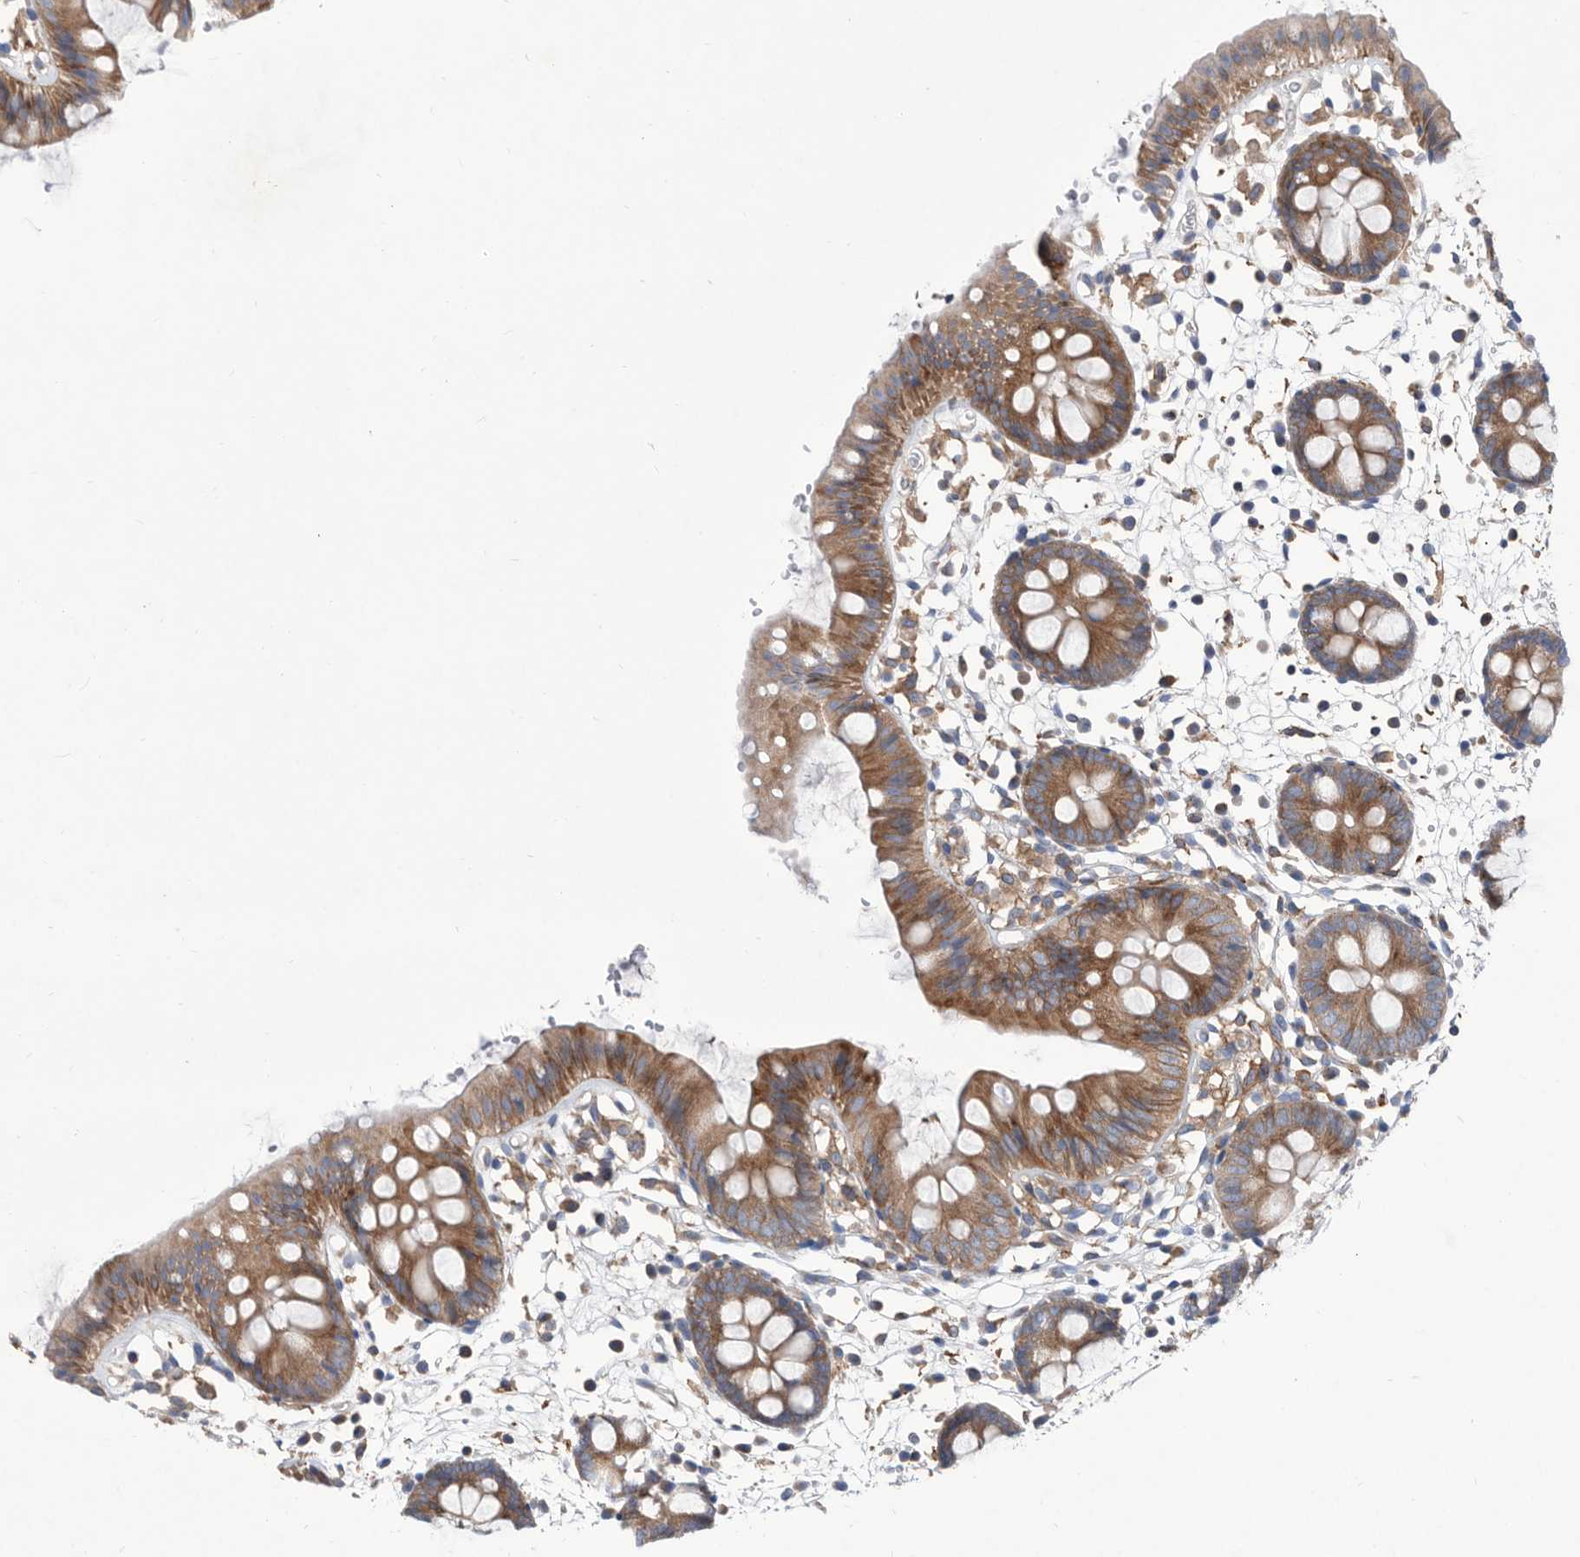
{"staining": {"intensity": "strong", "quantity": ">75%", "location": "cytoplasmic/membranous"}, "tissue": "colon", "cell_type": "Endothelial cells", "image_type": "normal", "snomed": [{"axis": "morphology", "description": "Normal tissue, NOS"}, {"axis": "topography", "description": "Colon"}], "caption": "Strong cytoplasmic/membranous expression is present in about >75% of endothelial cells in benign colon.", "gene": "SMG7", "patient": {"sex": "male", "age": 56}}